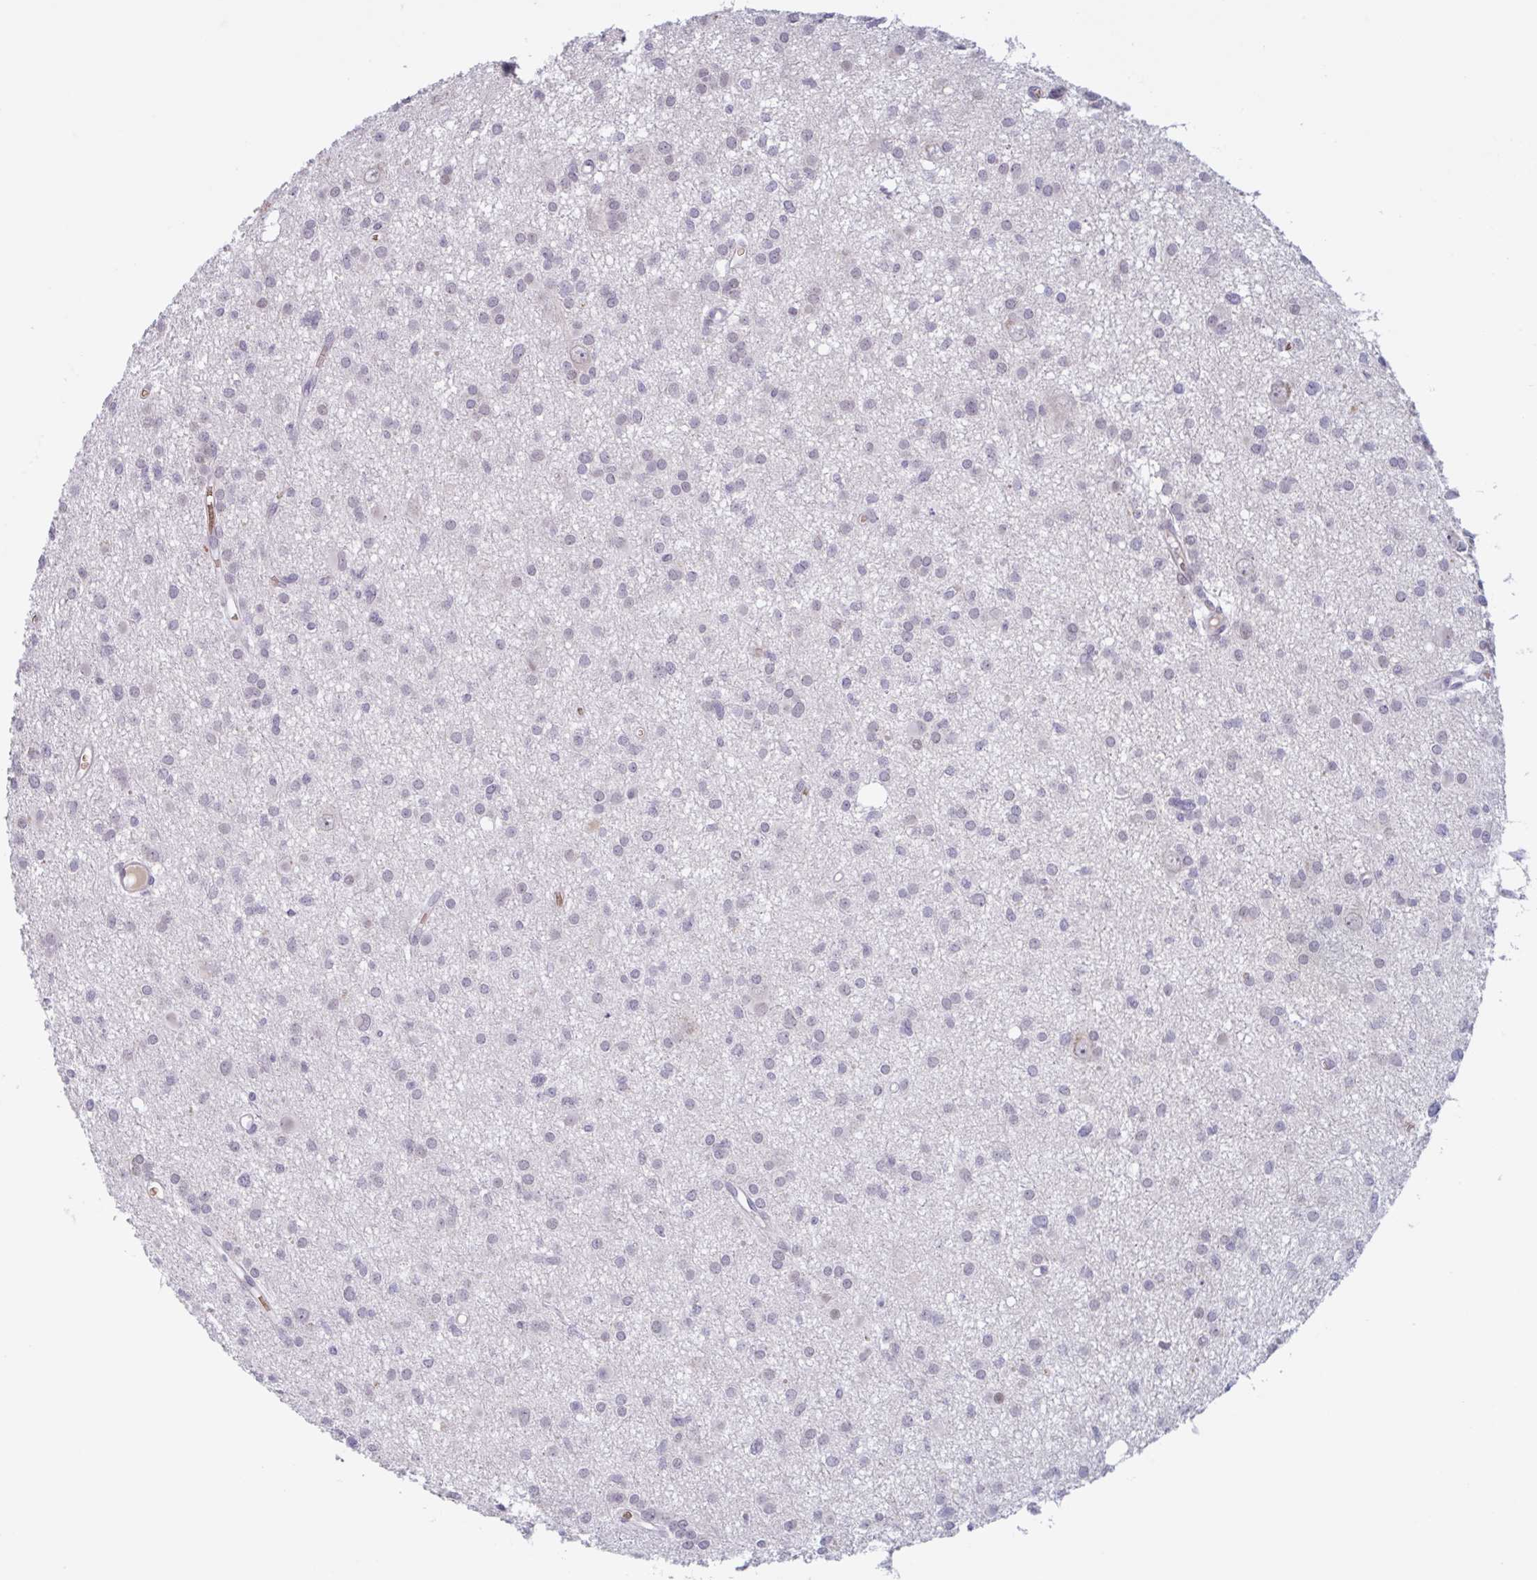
{"staining": {"intensity": "negative", "quantity": "none", "location": "none"}, "tissue": "glioma", "cell_type": "Tumor cells", "image_type": "cancer", "snomed": [{"axis": "morphology", "description": "Glioma, malignant, High grade"}, {"axis": "topography", "description": "Brain"}], "caption": "Immunohistochemistry micrograph of neoplastic tissue: glioma stained with DAB (3,3'-diaminobenzidine) reveals no significant protein positivity in tumor cells.", "gene": "RHAG", "patient": {"sex": "male", "age": 23}}